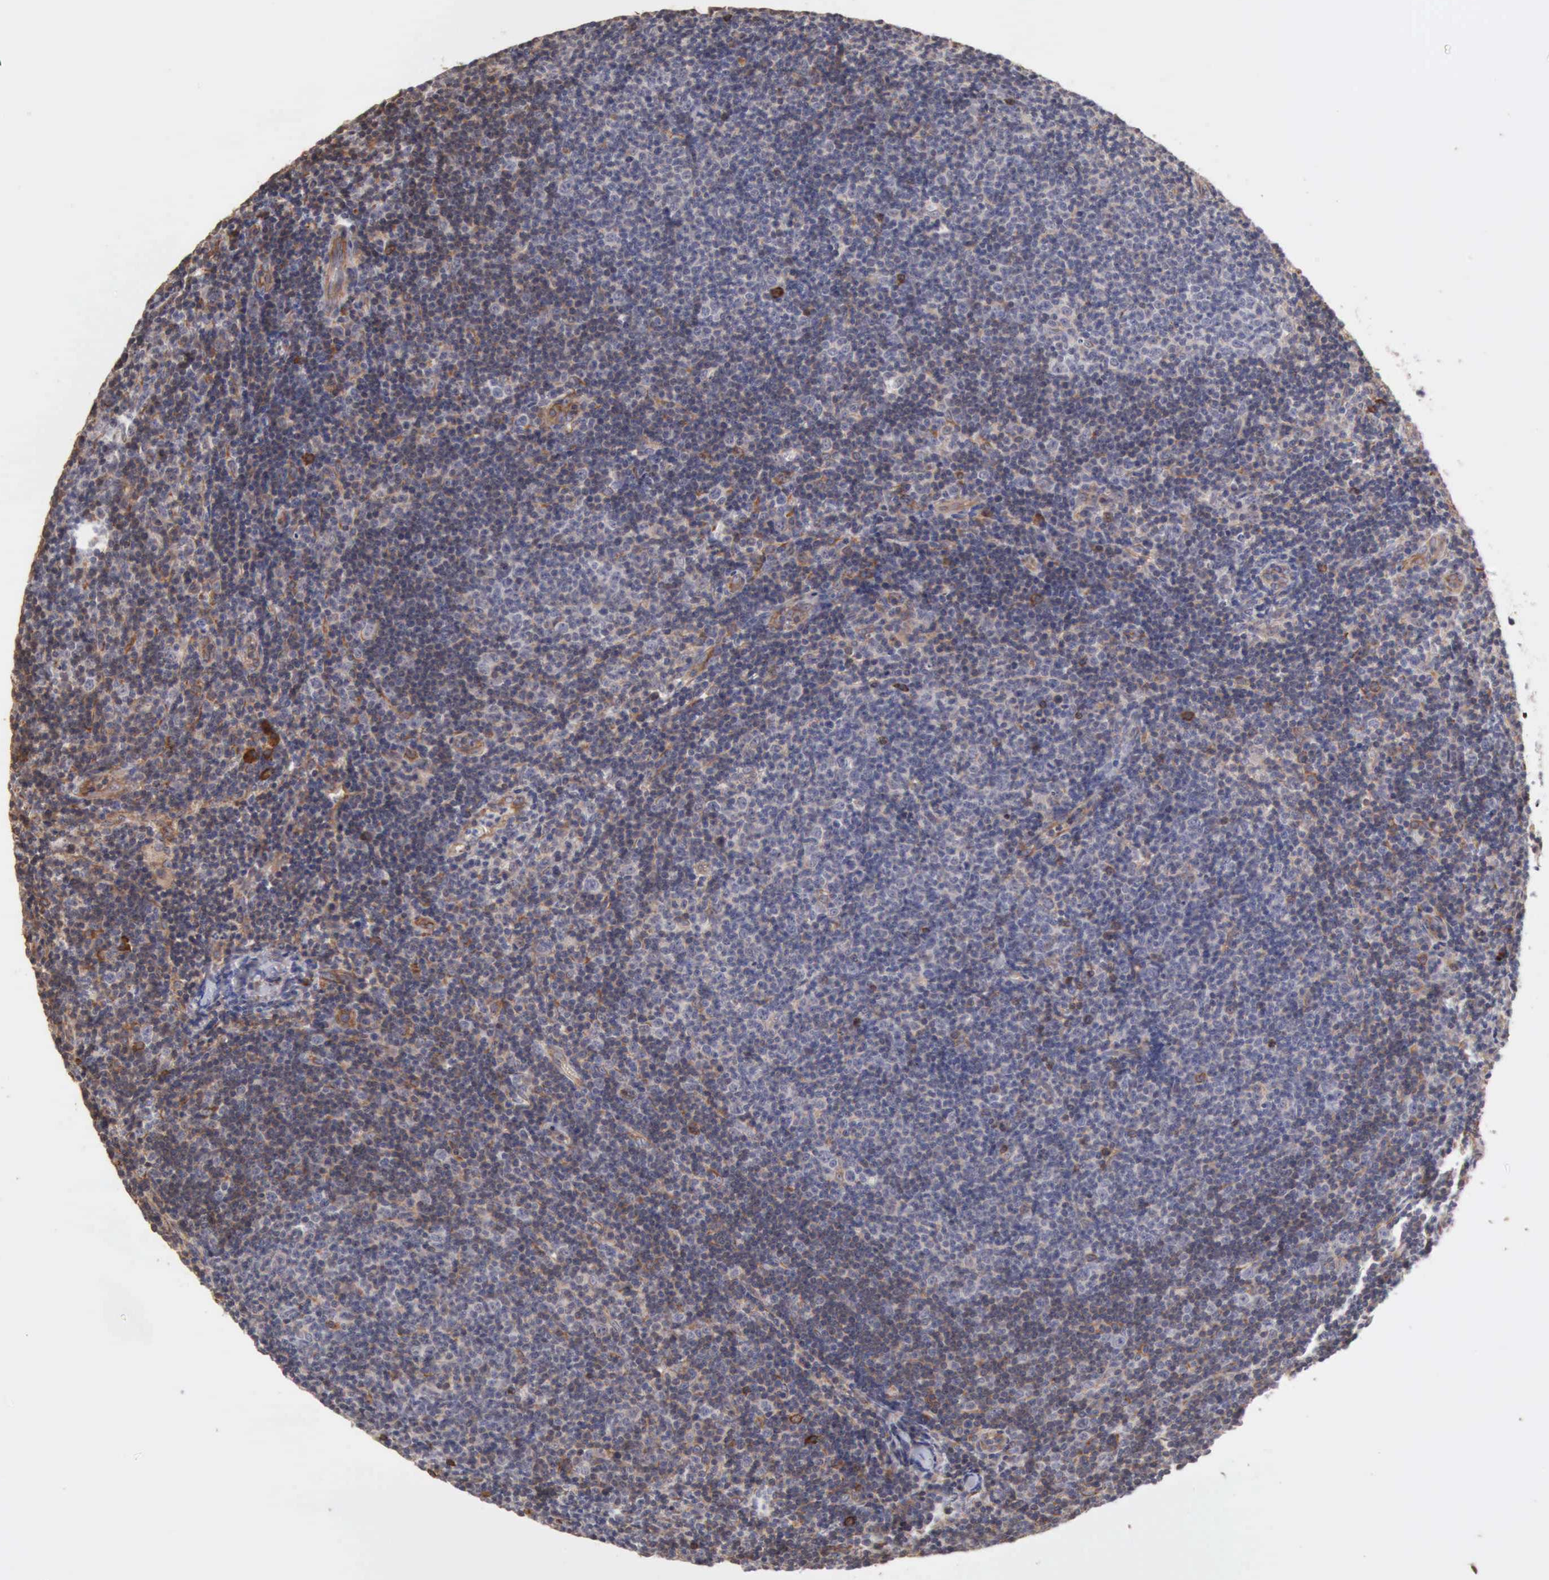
{"staining": {"intensity": "negative", "quantity": "none", "location": "none"}, "tissue": "lymphoma", "cell_type": "Tumor cells", "image_type": "cancer", "snomed": [{"axis": "morphology", "description": "Malignant lymphoma, non-Hodgkin's type, Low grade"}, {"axis": "topography", "description": "Lymph node"}], "caption": "Immunohistochemistry of lymphoma demonstrates no positivity in tumor cells.", "gene": "GPR101", "patient": {"sex": "male", "age": 49}}